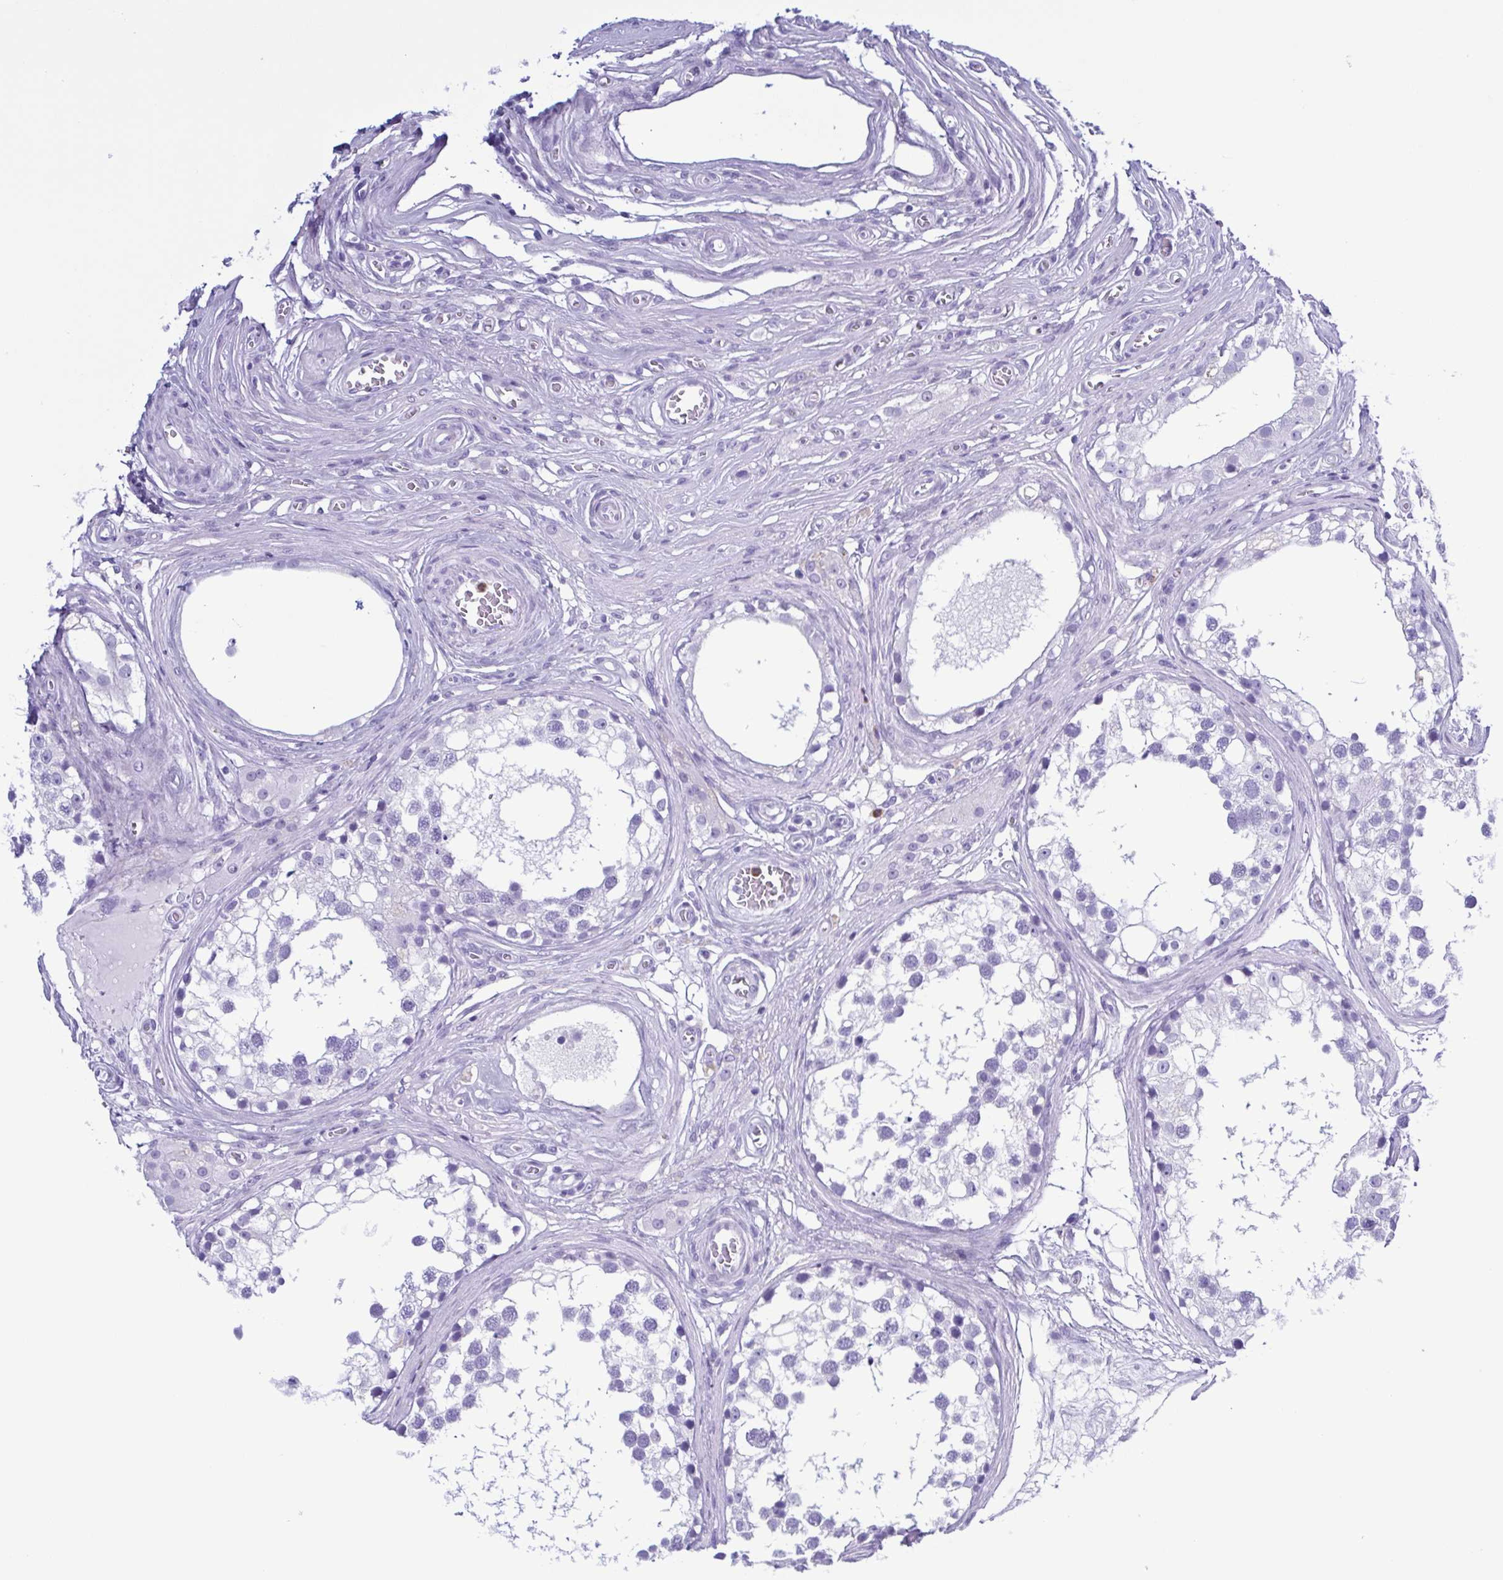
{"staining": {"intensity": "negative", "quantity": "none", "location": "none"}, "tissue": "testis", "cell_type": "Cells in seminiferous ducts", "image_type": "normal", "snomed": [{"axis": "morphology", "description": "Normal tissue, NOS"}, {"axis": "morphology", "description": "Seminoma, NOS"}, {"axis": "topography", "description": "Testis"}], "caption": "A high-resolution micrograph shows immunohistochemistry (IHC) staining of unremarkable testis, which demonstrates no significant expression in cells in seminiferous ducts. (Brightfield microscopy of DAB (3,3'-diaminobenzidine) immunohistochemistry at high magnification).", "gene": "LTF", "patient": {"sex": "male", "age": 65}}